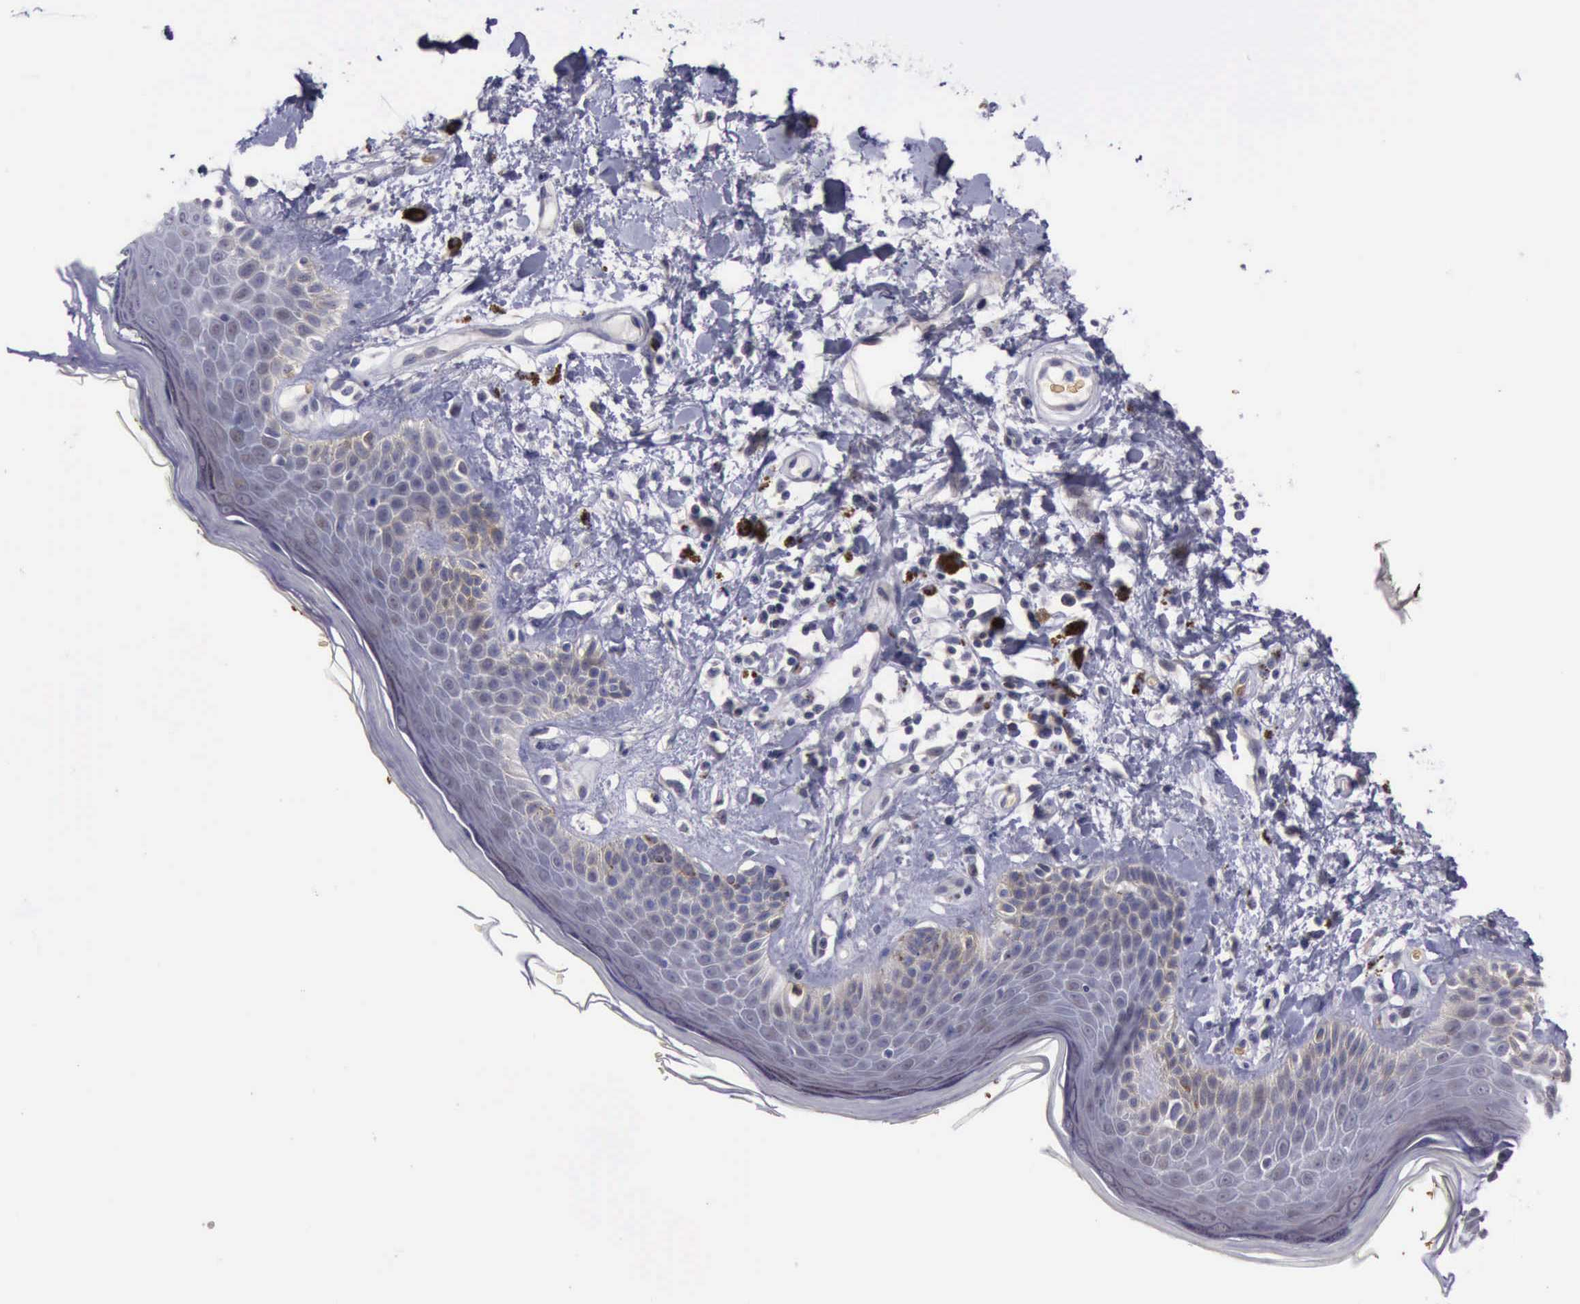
{"staining": {"intensity": "negative", "quantity": "none", "location": "none"}, "tissue": "skin", "cell_type": "Epidermal cells", "image_type": "normal", "snomed": [{"axis": "morphology", "description": "Normal tissue, NOS"}, {"axis": "topography", "description": "Anal"}], "caption": "Epidermal cells show no significant staining in unremarkable skin. (DAB (3,3'-diaminobenzidine) immunohistochemistry (IHC) visualized using brightfield microscopy, high magnification).", "gene": "CEP128", "patient": {"sex": "female", "age": 78}}